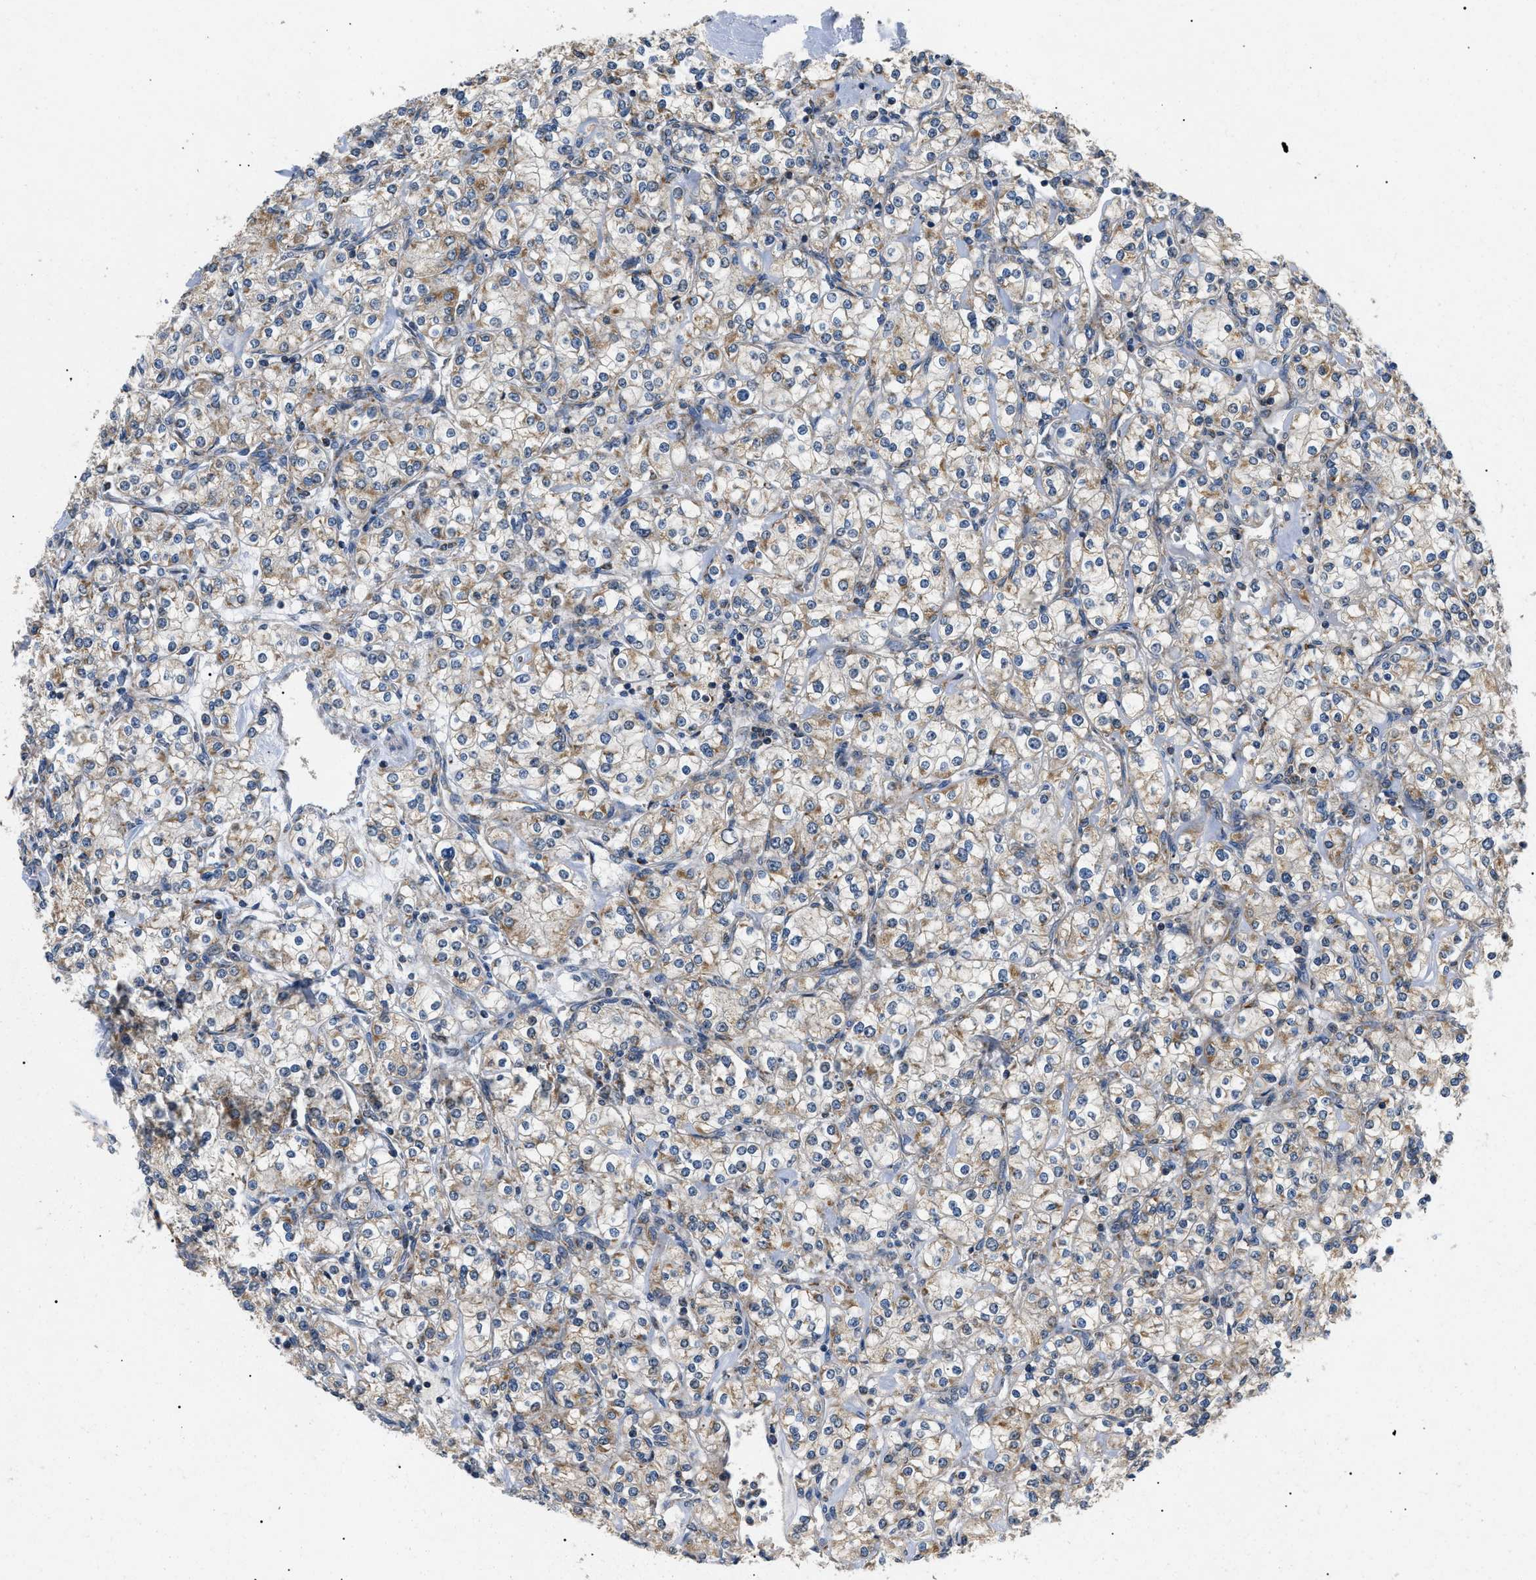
{"staining": {"intensity": "weak", "quantity": ">75%", "location": "cytoplasmic/membranous"}, "tissue": "renal cancer", "cell_type": "Tumor cells", "image_type": "cancer", "snomed": [{"axis": "morphology", "description": "Adenocarcinoma, NOS"}, {"axis": "topography", "description": "Kidney"}], "caption": "This histopathology image exhibits immunohistochemistry (IHC) staining of human adenocarcinoma (renal), with low weak cytoplasmic/membranous staining in about >75% of tumor cells.", "gene": "TOMM6", "patient": {"sex": "male", "age": 77}}